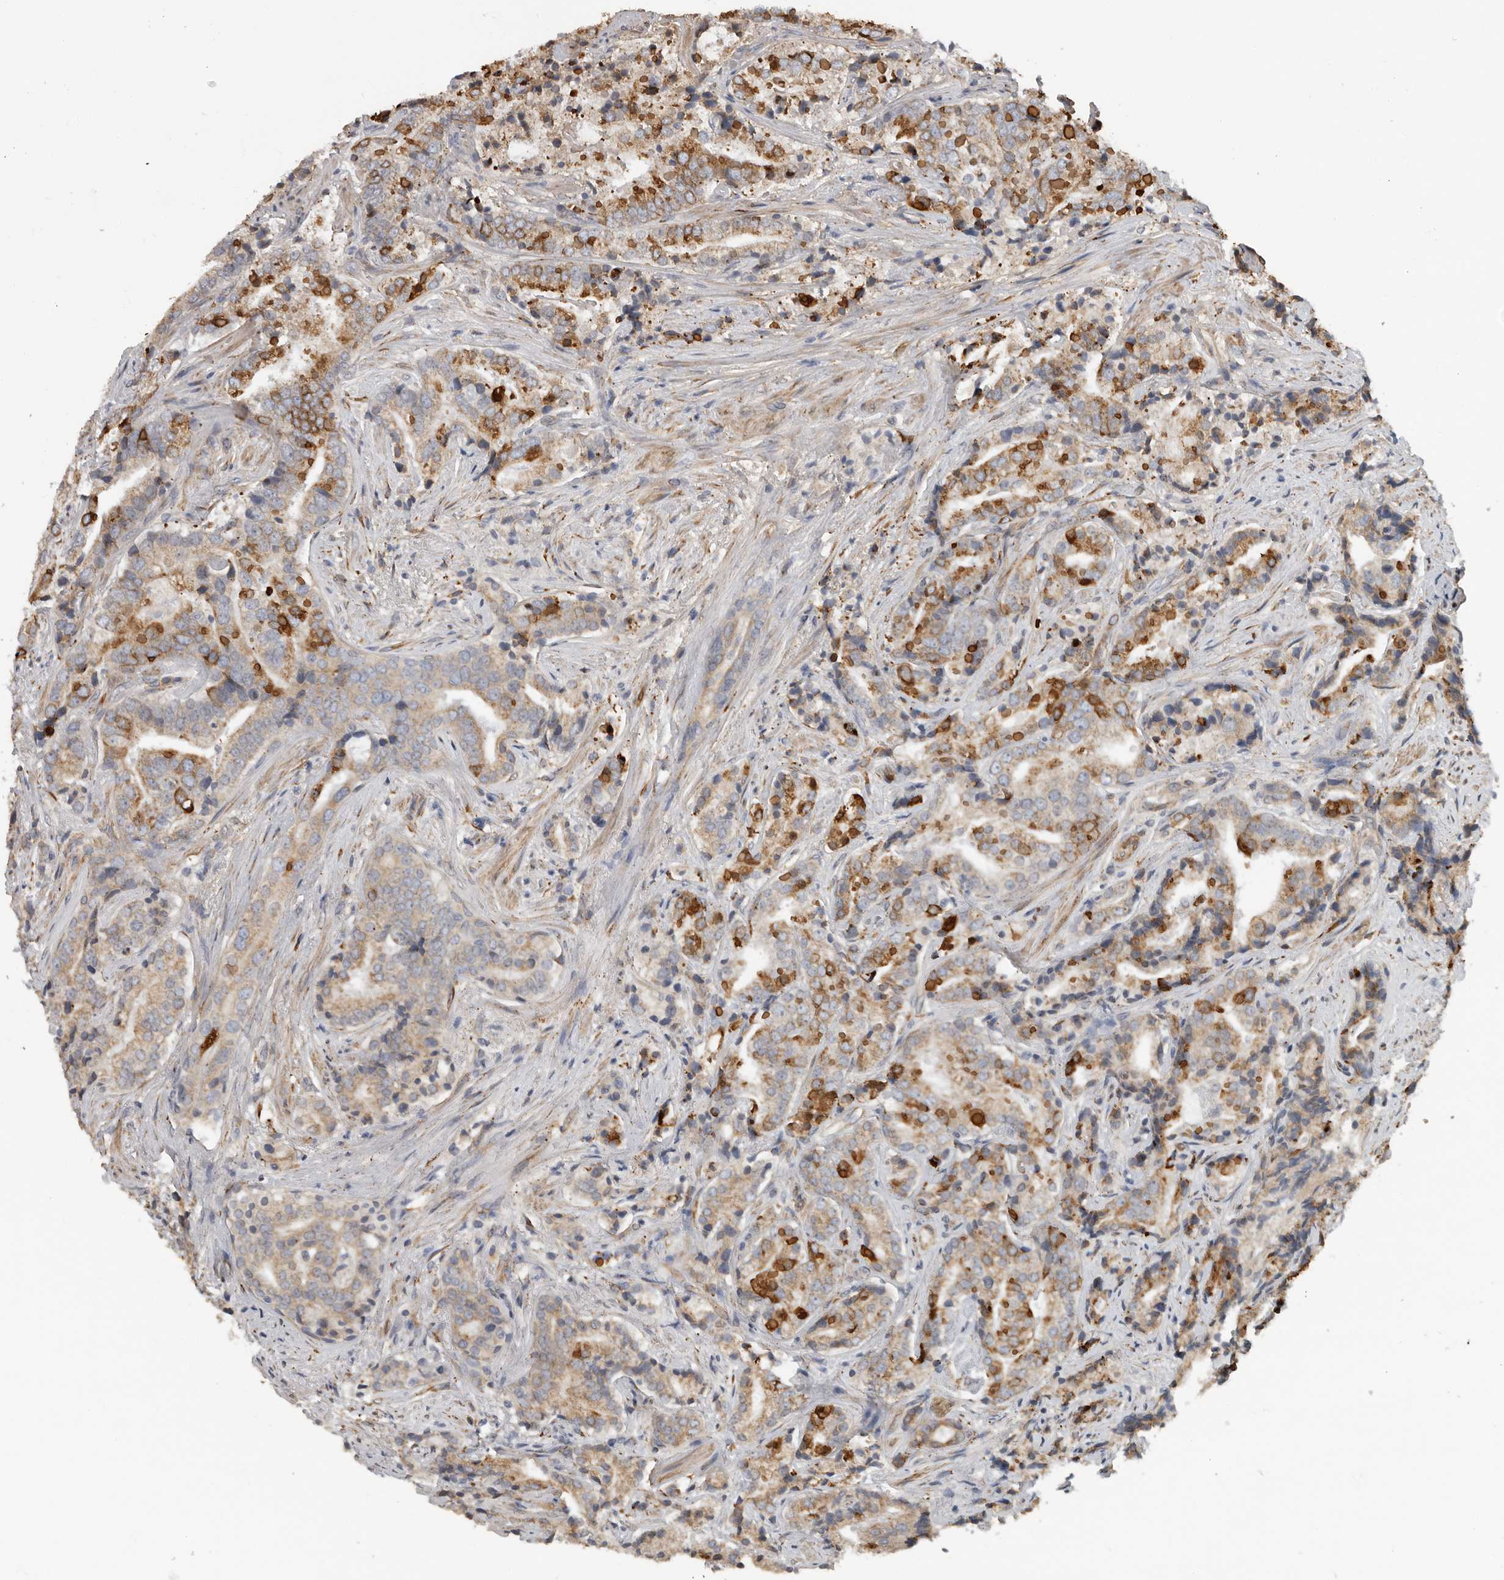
{"staining": {"intensity": "moderate", "quantity": ">75%", "location": "cytoplasmic/membranous"}, "tissue": "prostate cancer", "cell_type": "Tumor cells", "image_type": "cancer", "snomed": [{"axis": "morphology", "description": "Adenocarcinoma, High grade"}, {"axis": "topography", "description": "Prostate"}], "caption": "Brown immunohistochemical staining in human prostate adenocarcinoma (high-grade) exhibits moderate cytoplasmic/membranous expression in approximately >75% of tumor cells. The protein of interest is shown in brown color, while the nuclei are stained blue.", "gene": "CEP350", "patient": {"sex": "male", "age": 57}}